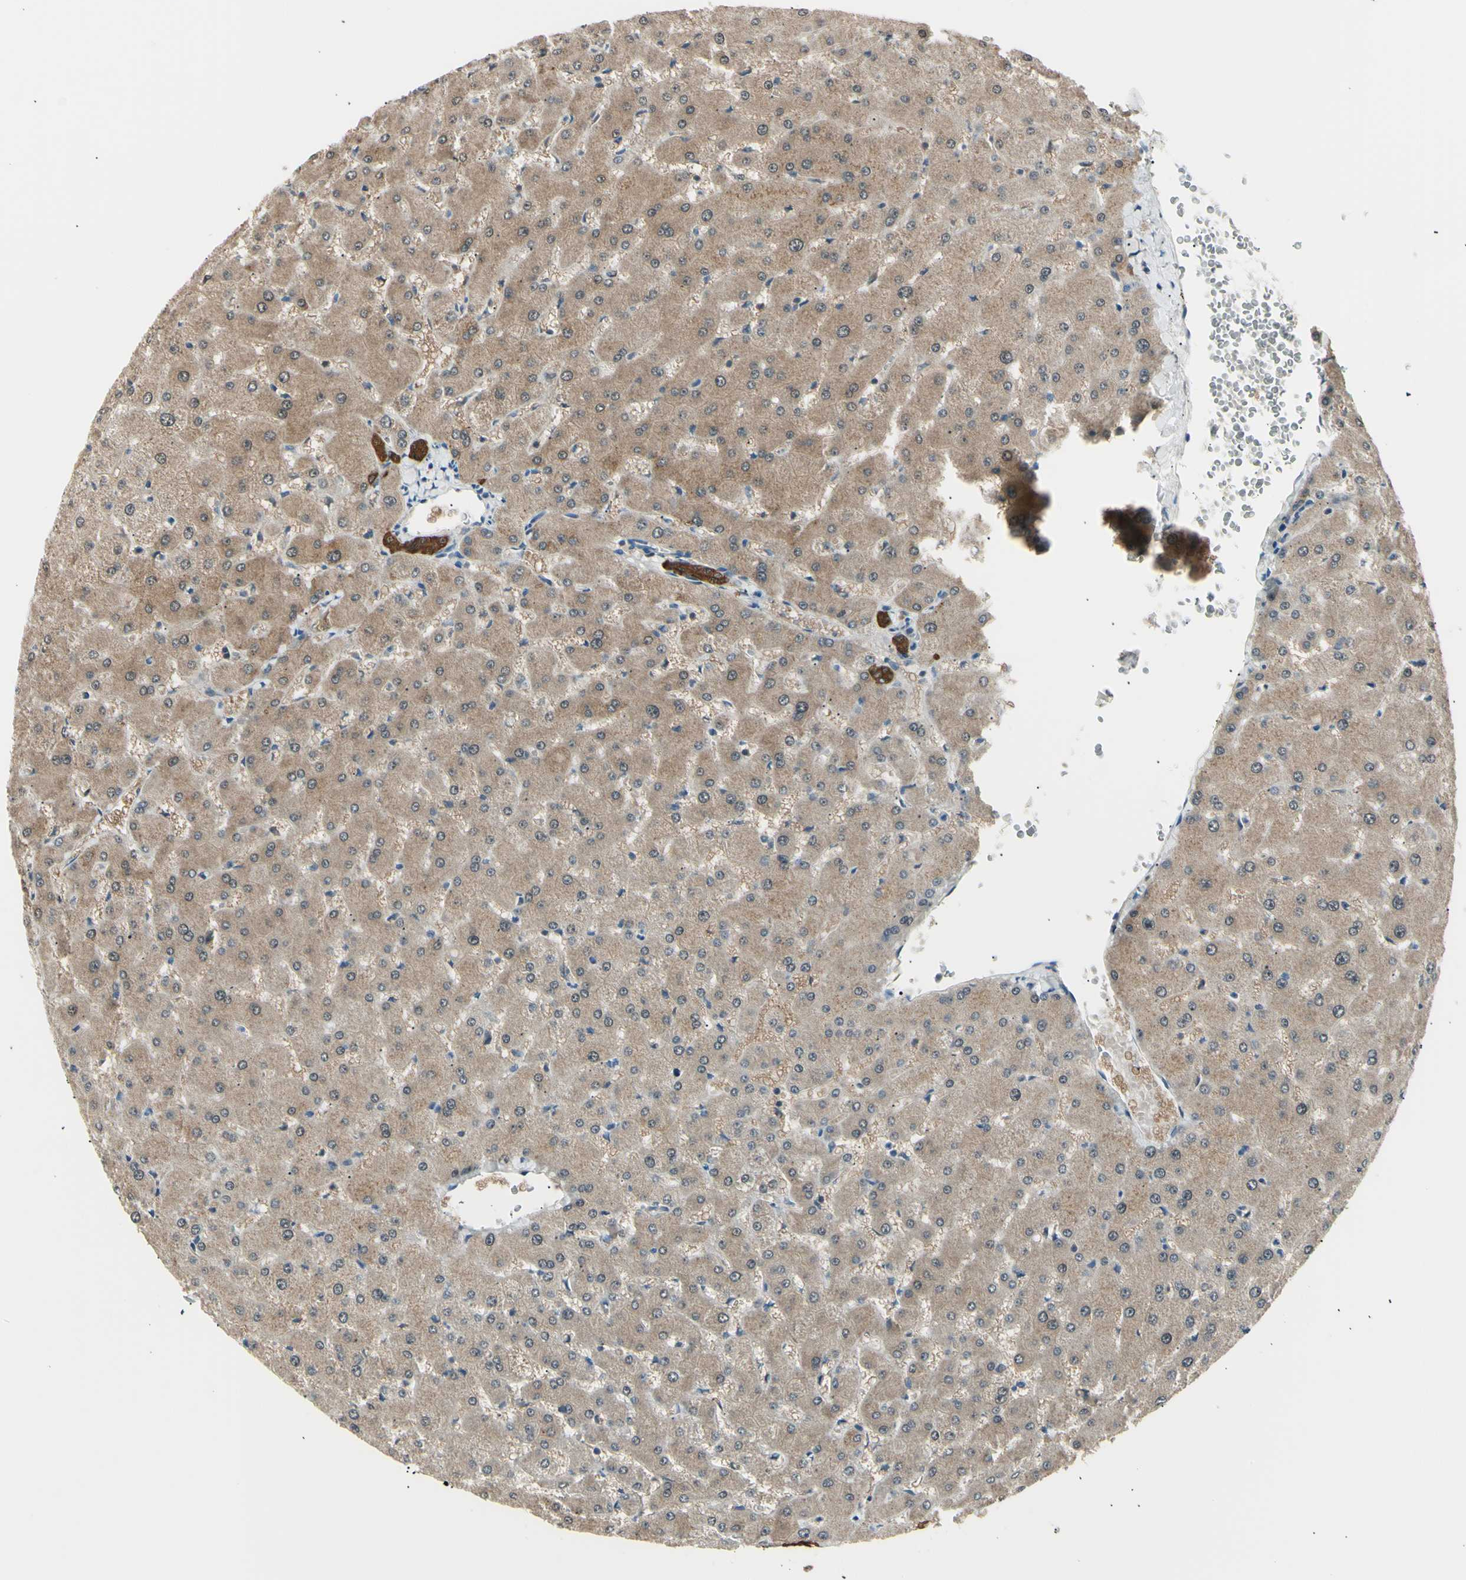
{"staining": {"intensity": "strong", "quantity": ">75%", "location": "cytoplasmic/membranous"}, "tissue": "liver", "cell_type": "Cholangiocytes", "image_type": "normal", "snomed": [{"axis": "morphology", "description": "Normal tissue, NOS"}, {"axis": "topography", "description": "Liver"}], "caption": "Unremarkable liver exhibits strong cytoplasmic/membranous staining in approximately >75% of cholangiocytes (DAB IHC, brown staining for protein, blue staining for nuclei)..", "gene": "LHPP", "patient": {"sex": "female", "age": 63}}